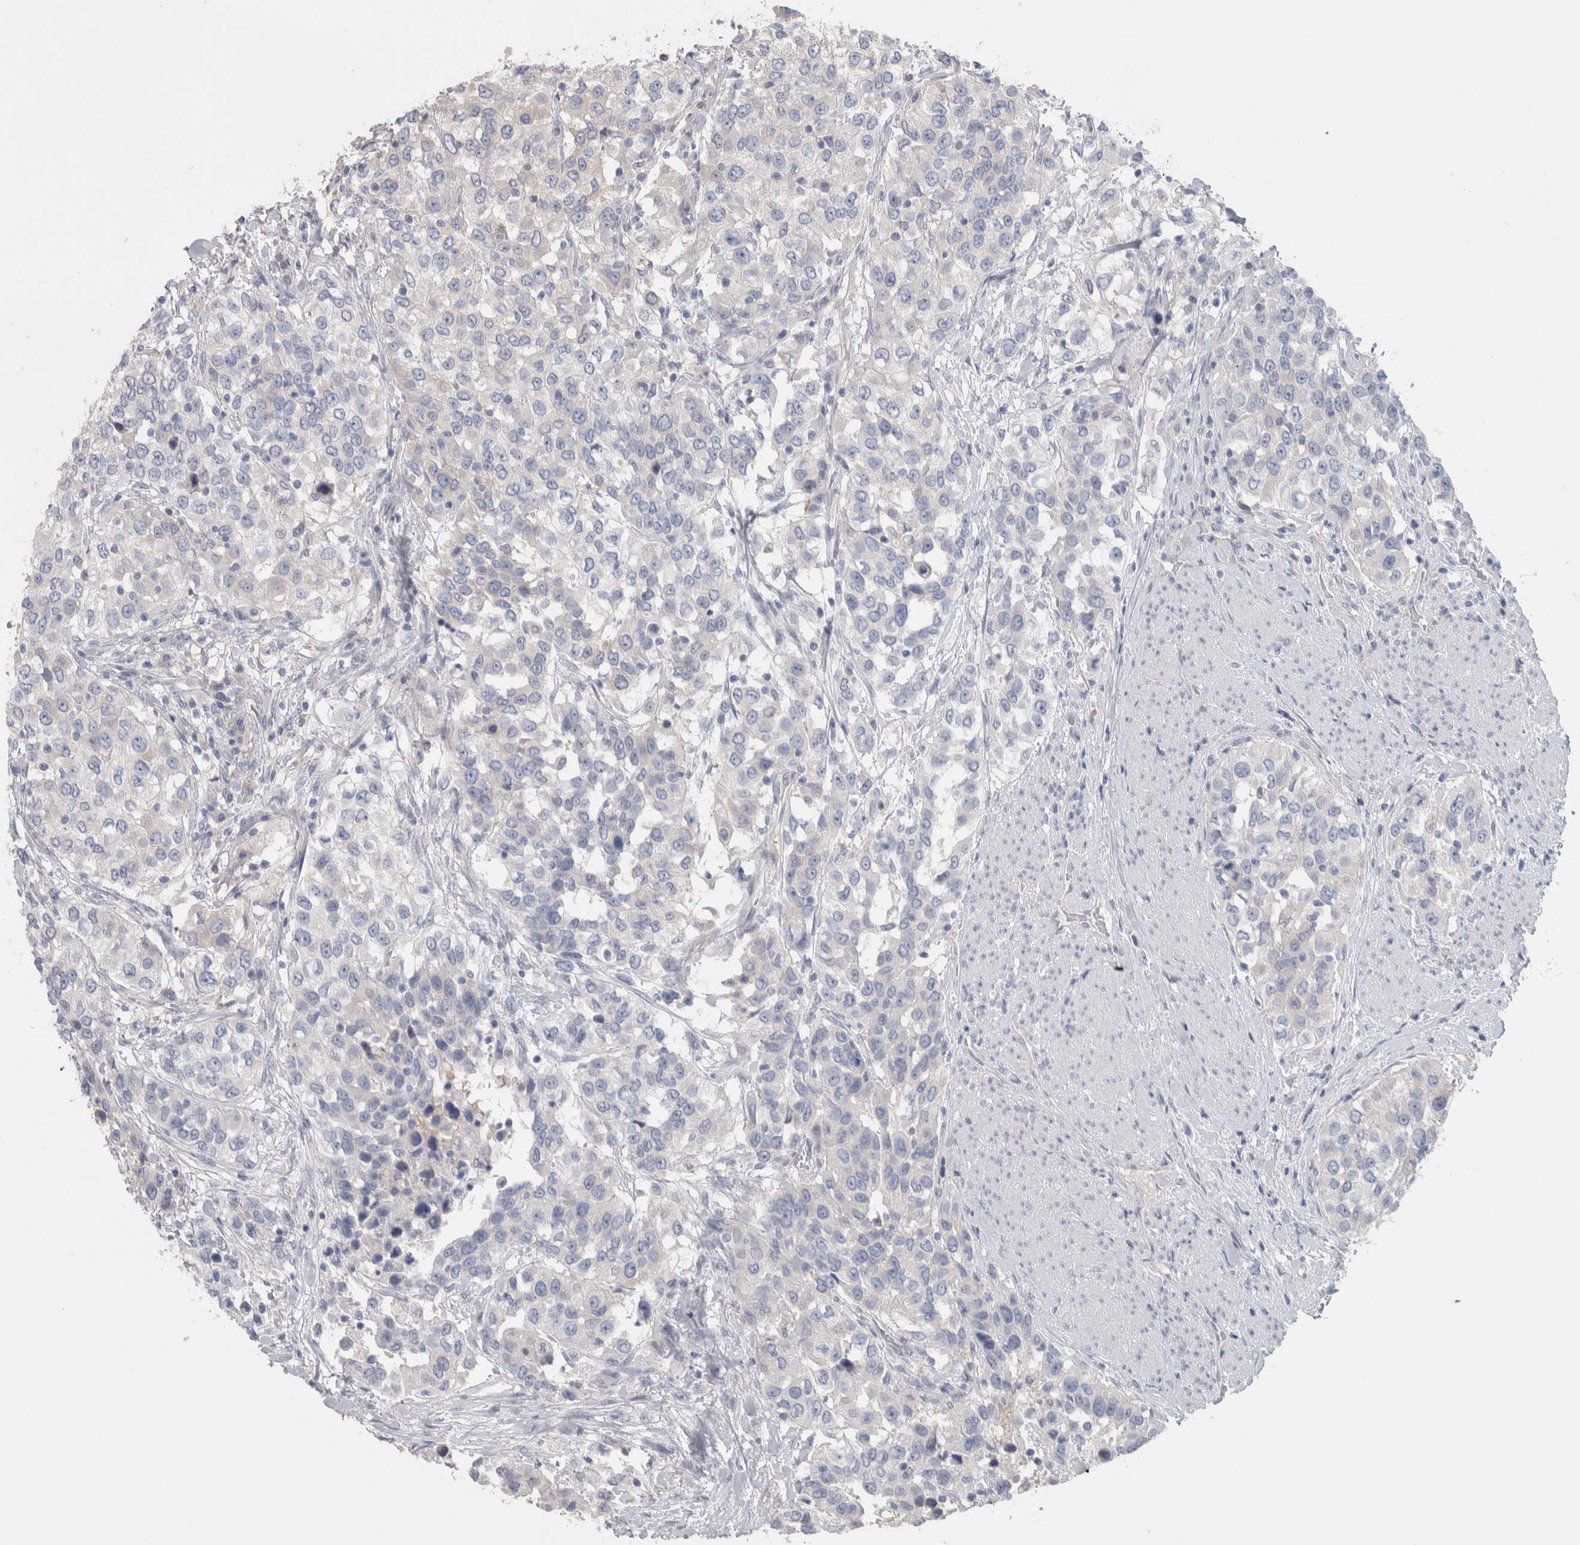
{"staining": {"intensity": "negative", "quantity": "none", "location": "none"}, "tissue": "urothelial cancer", "cell_type": "Tumor cells", "image_type": "cancer", "snomed": [{"axis": "morphology", "description": "Urothelial carcinoma, High grade"}, {"axis": "topography", "description": "Urinary bladder"}], "caption": "The image exhibits no significant expression in tumor cells of urothelial cancer.", "gene": "GPHN", "patient": {"sex": "female", "age": 80}}